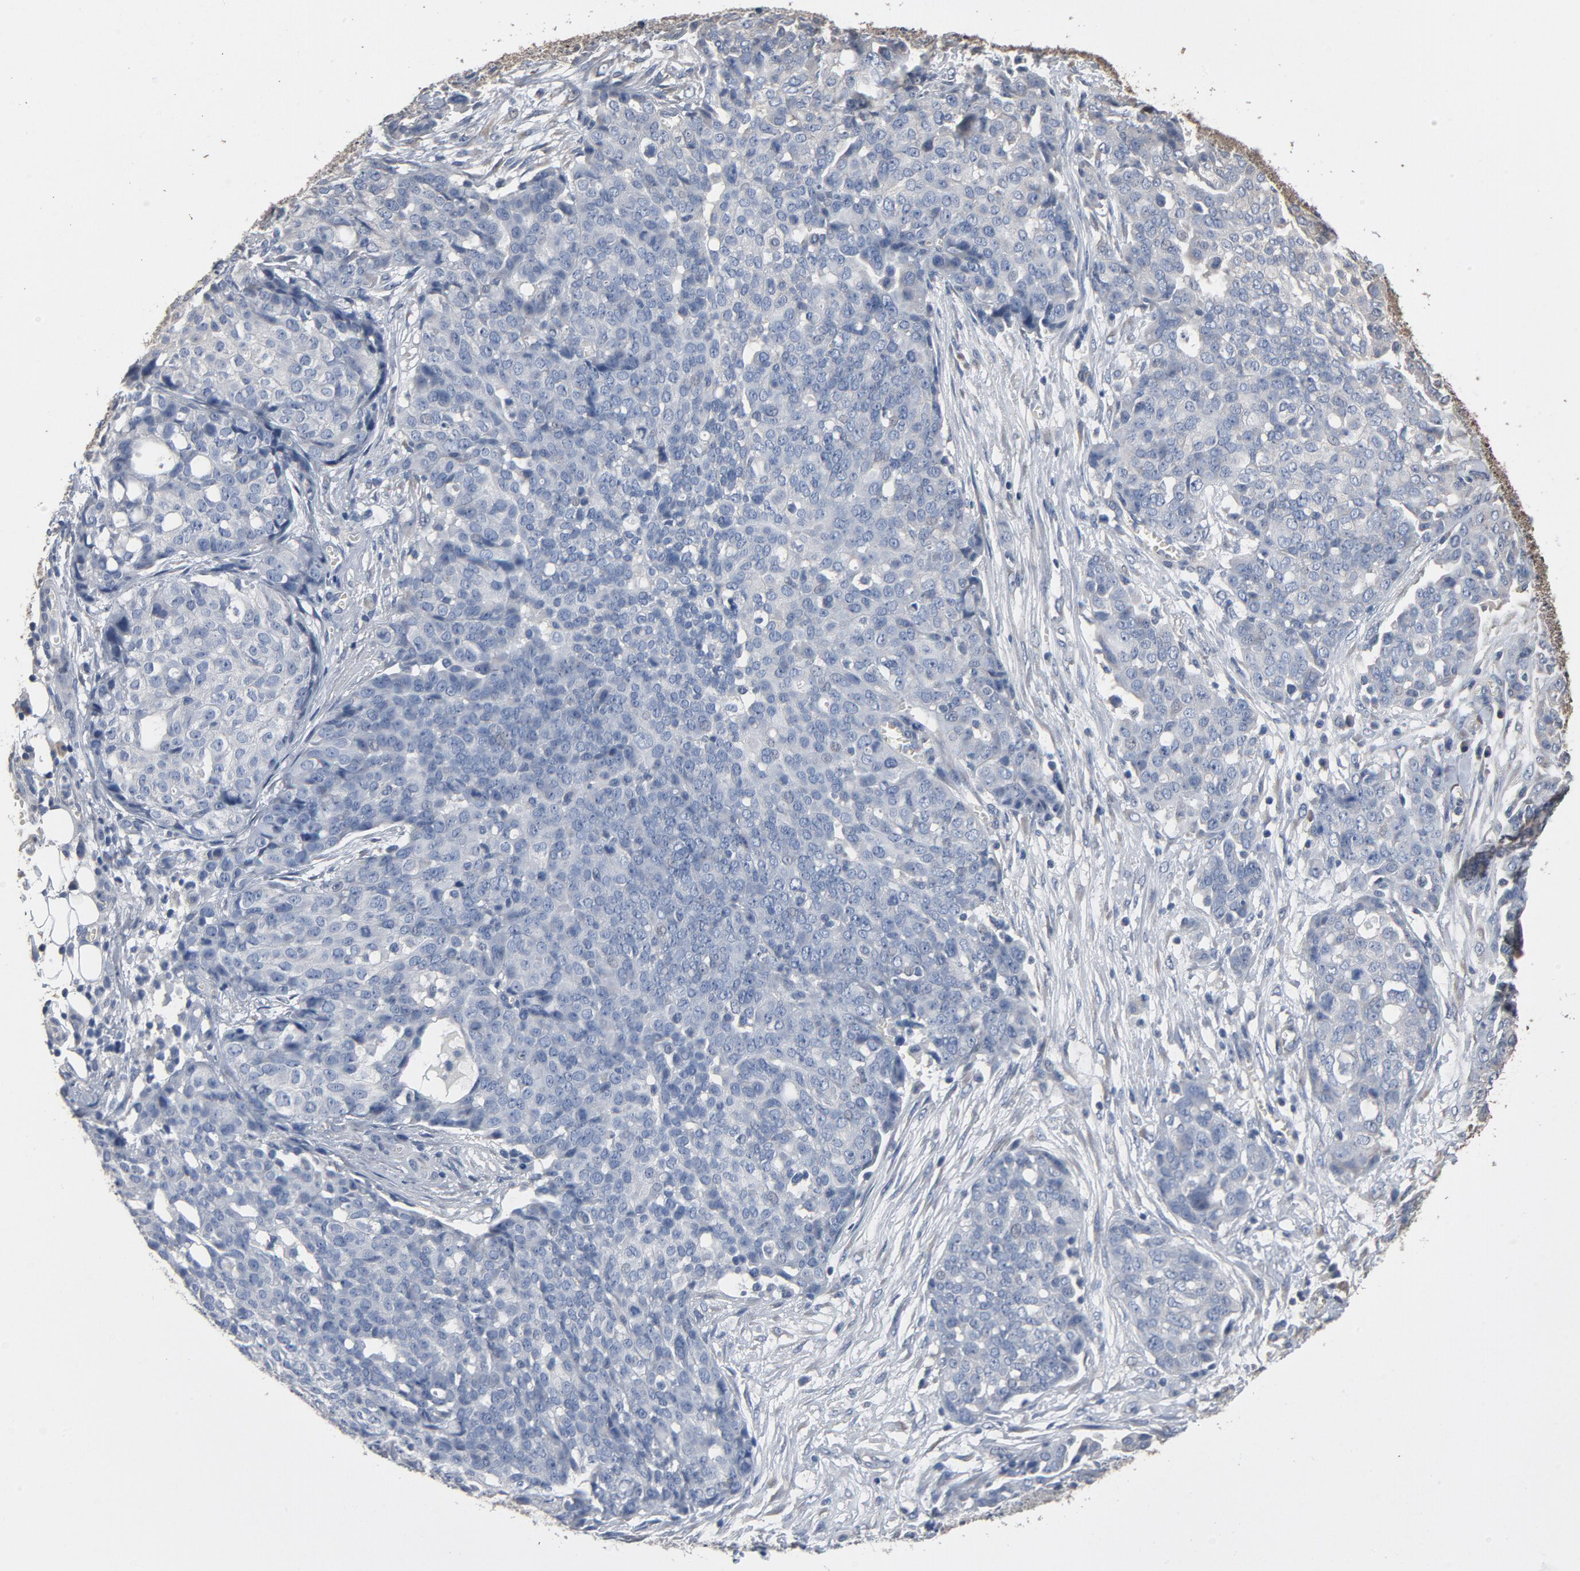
{"staining": {"intensity": "negative", "quantity": "none", "location": "none"}, "tissue": "ovarian cancer", "cell_type": "Tumor cells", "image_type": "cancer", "snomed": [{"axis": "morphology", "description": "Cystadenocarcinoma, serous, NOS"}, {"axis": "topography", "description": "Soft tissue"}, {"axis": "topography", "description": "Ovary"}], "caption": "IHC micrograph of ovarian serous cystadenocarcinoma stained for a protein (brown), which reveals no staining in tumor cells. Nuclei are stained in blue.", "gene": "SOX6", "patient": {"sex": "female", "age": 57}}